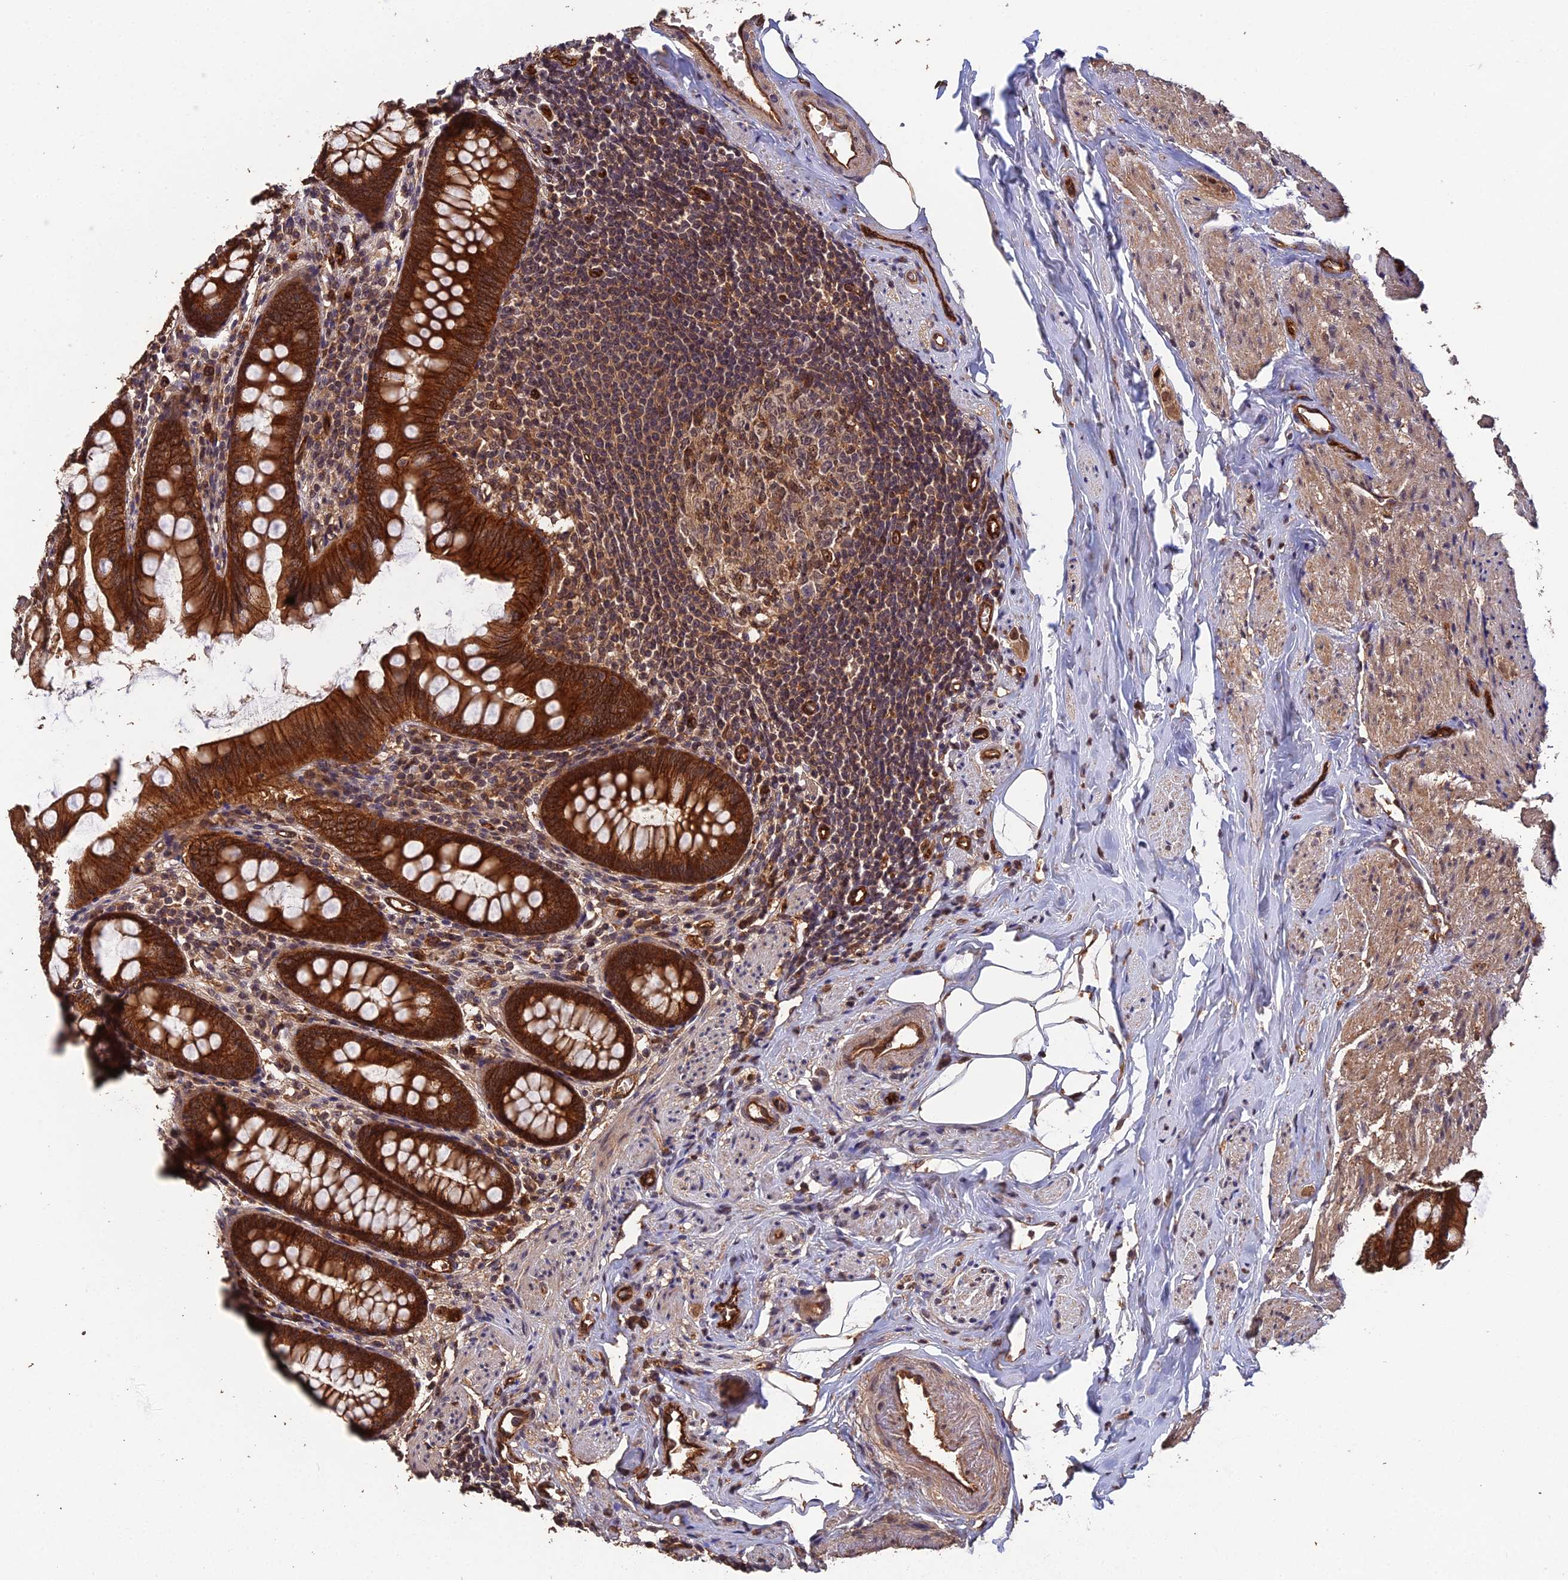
{"staining": {"intensity": "strong", "quantity": ">75%", "location": "cytoplasmic/membranous,nuclear"}, "tissue": "appendix", "cell_type": "Glandular cells", "image_type": "normal", "snomed": [{"axis": "morphology", "description": "Normal tissue, NOS"}, {"axis": "topography", "description": "Appendix"}], "caption": "Immunohistochemistry (IHC) (DAB (3,3'-diaminobenzidine)) staining of benign human appendix demonstrates strong cytoplasmic/membranous,nuclear protein expression in about >75% of glandular cells. The protein is shown in brown color, while the nuclei are stained blue.", "gene": "RALGAPA2", "patient": {"sex": "female", "age": 77}}